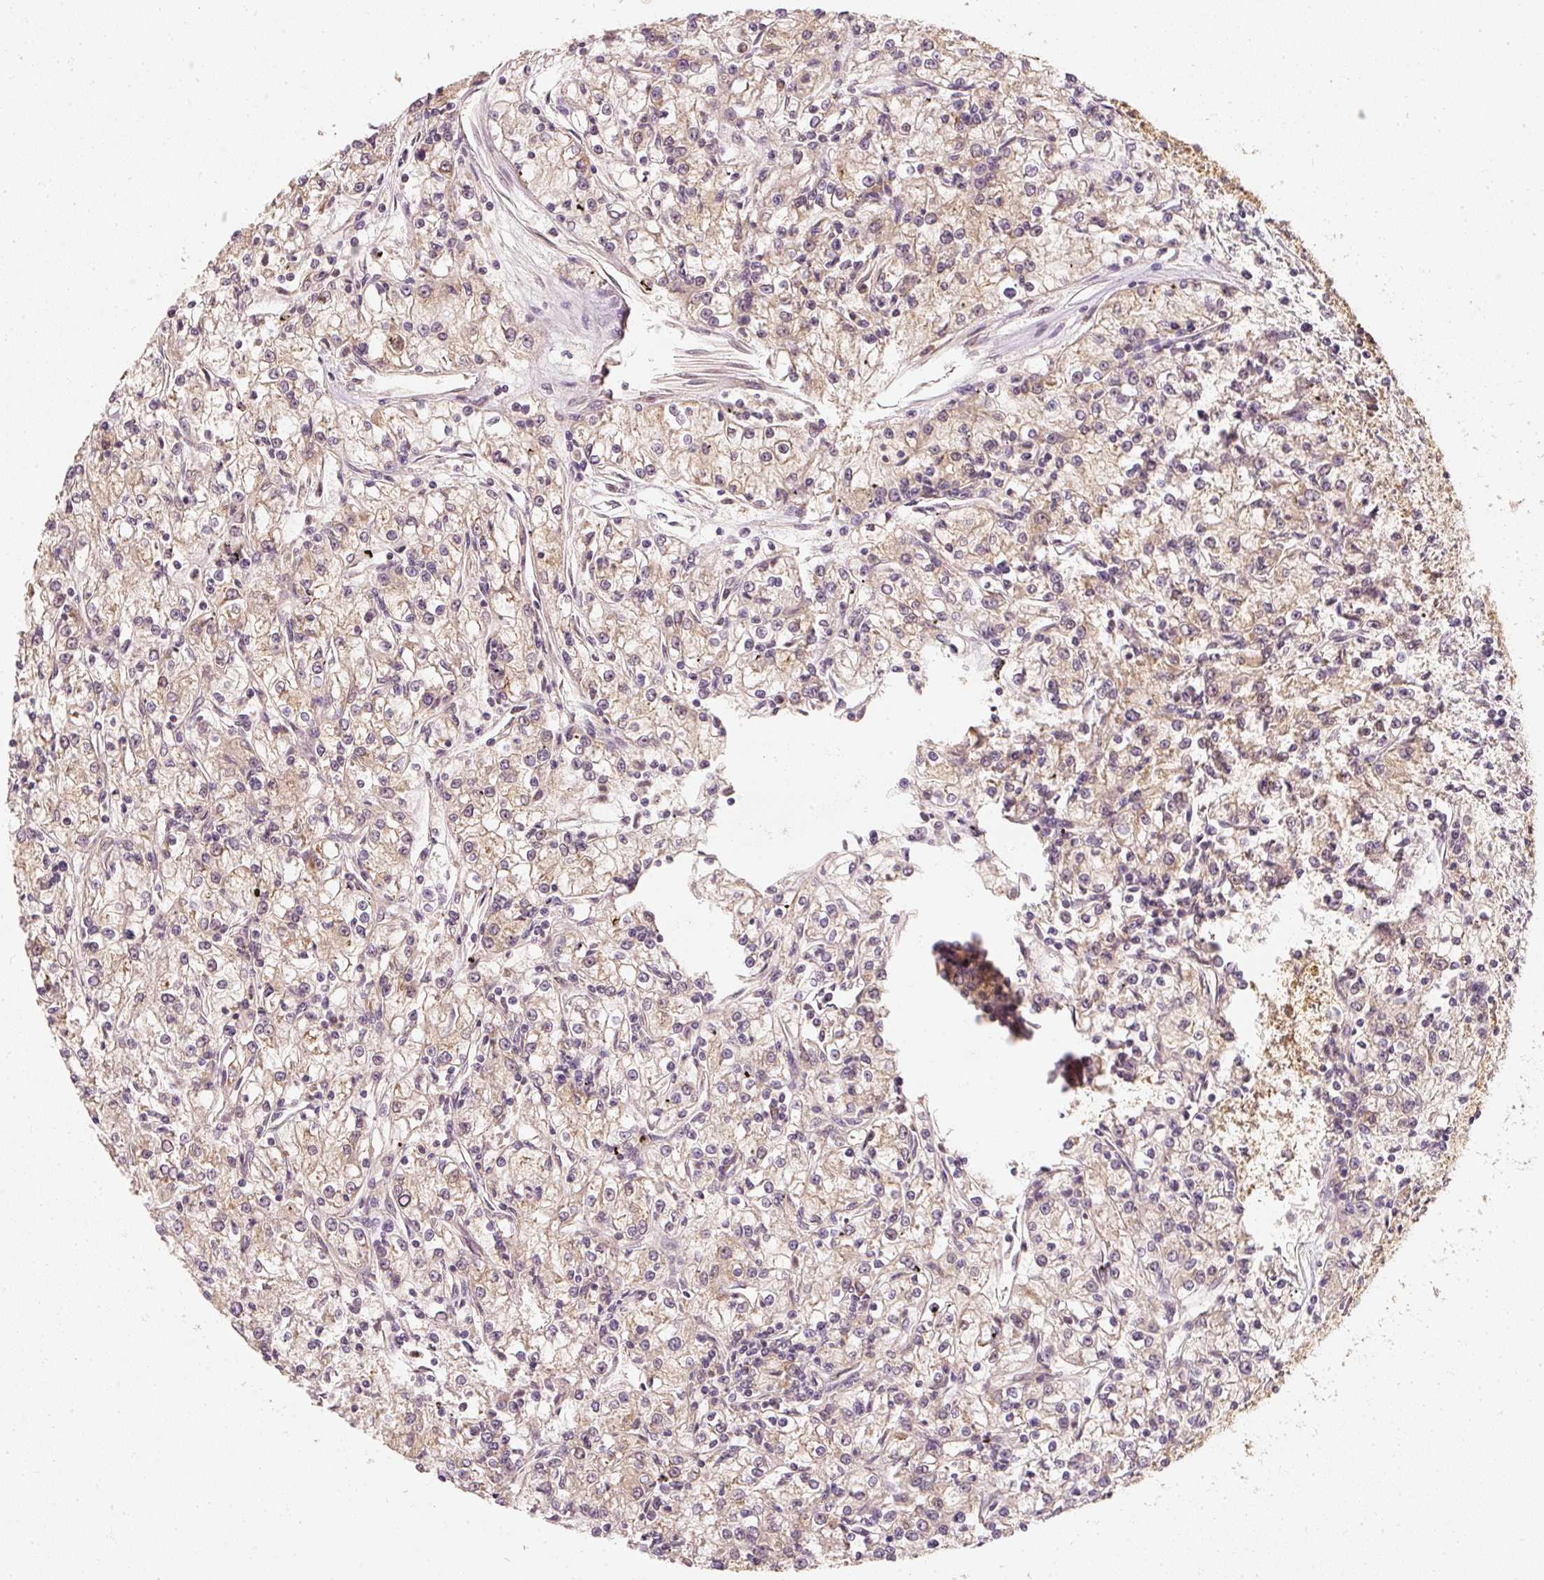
{"staining": {"intensity": "weak", "quantity": "<25%", "location": "cytoplasmic/membranous"}, "tissue": "renal cancer", "cell_type": "Tumor cells", "image_type": "cancer", "snomed": [{"axis": "morphology", "description": "Adenocarcinoma, NOS"}, {"axis": "topography", "description": "Kidney"}], "caption": "There is no significant expression in tumor cells of renal cancer (adenocarcinoma).", "gene": "EEF1A2", "patient": {"sex": "female", "age": 59}}